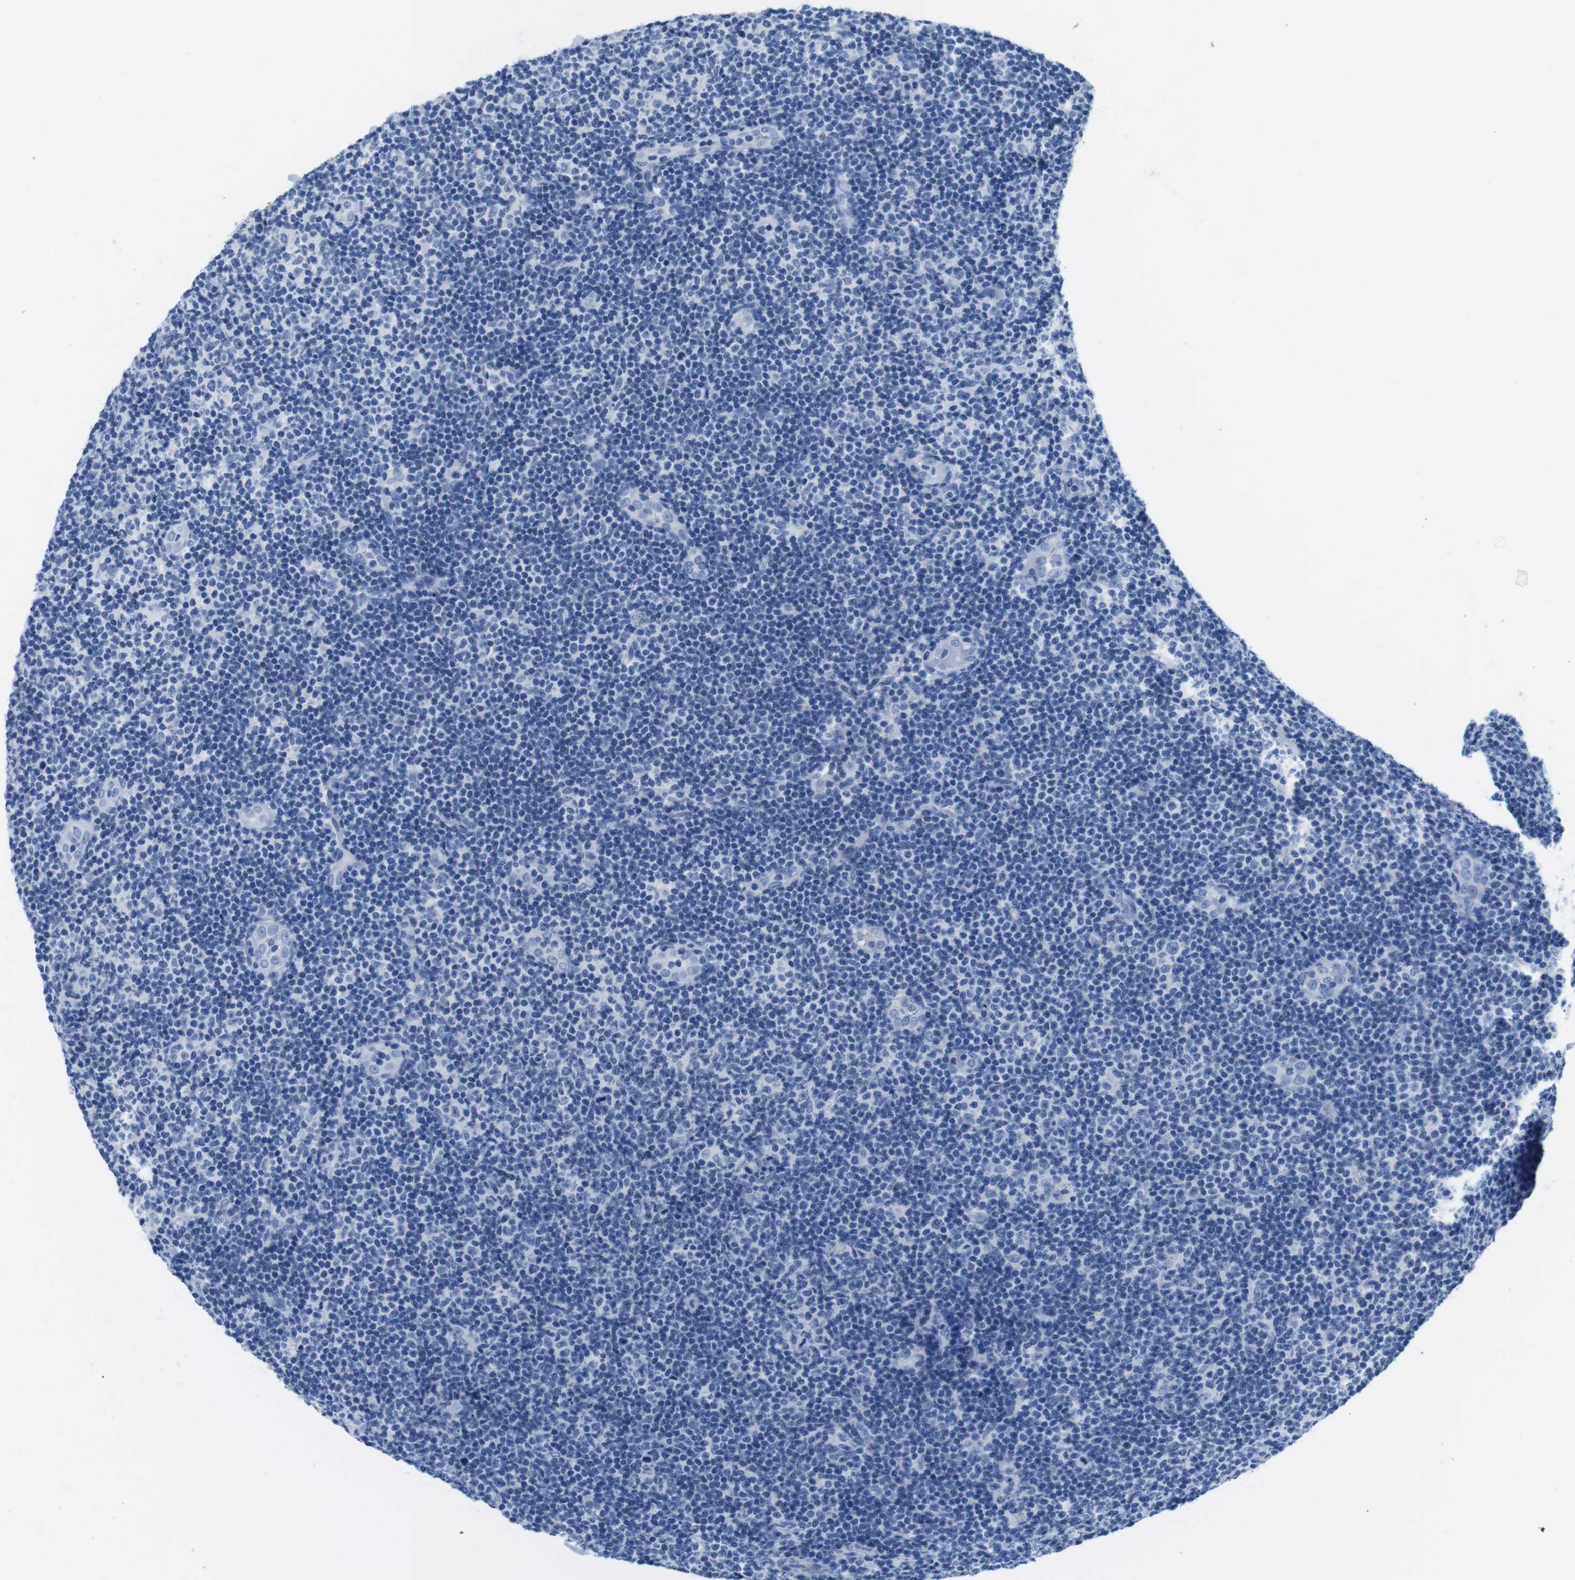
{"staining": {"intensity": "negative", "quantity": "none", "location": "none"}, "tissue": "lymphoma", "cell_type": "Tumor cells", "image_type": "cancer", "snomed": [{"axis": "morphology", "description": "Malignant lymphoma, non-Hodgkin's type, Low grade"}, {"axis": "topography", "description": "Lymph node"}], "caption": "An immunohistochemistry micrograph of lymphoma is shown. There is no staining in tumor cells of lymphoma. (IHC, brightfield microscopy, high magnification).", "gene": "MAP6", "patient": {"sex": "male", "age": 83}}